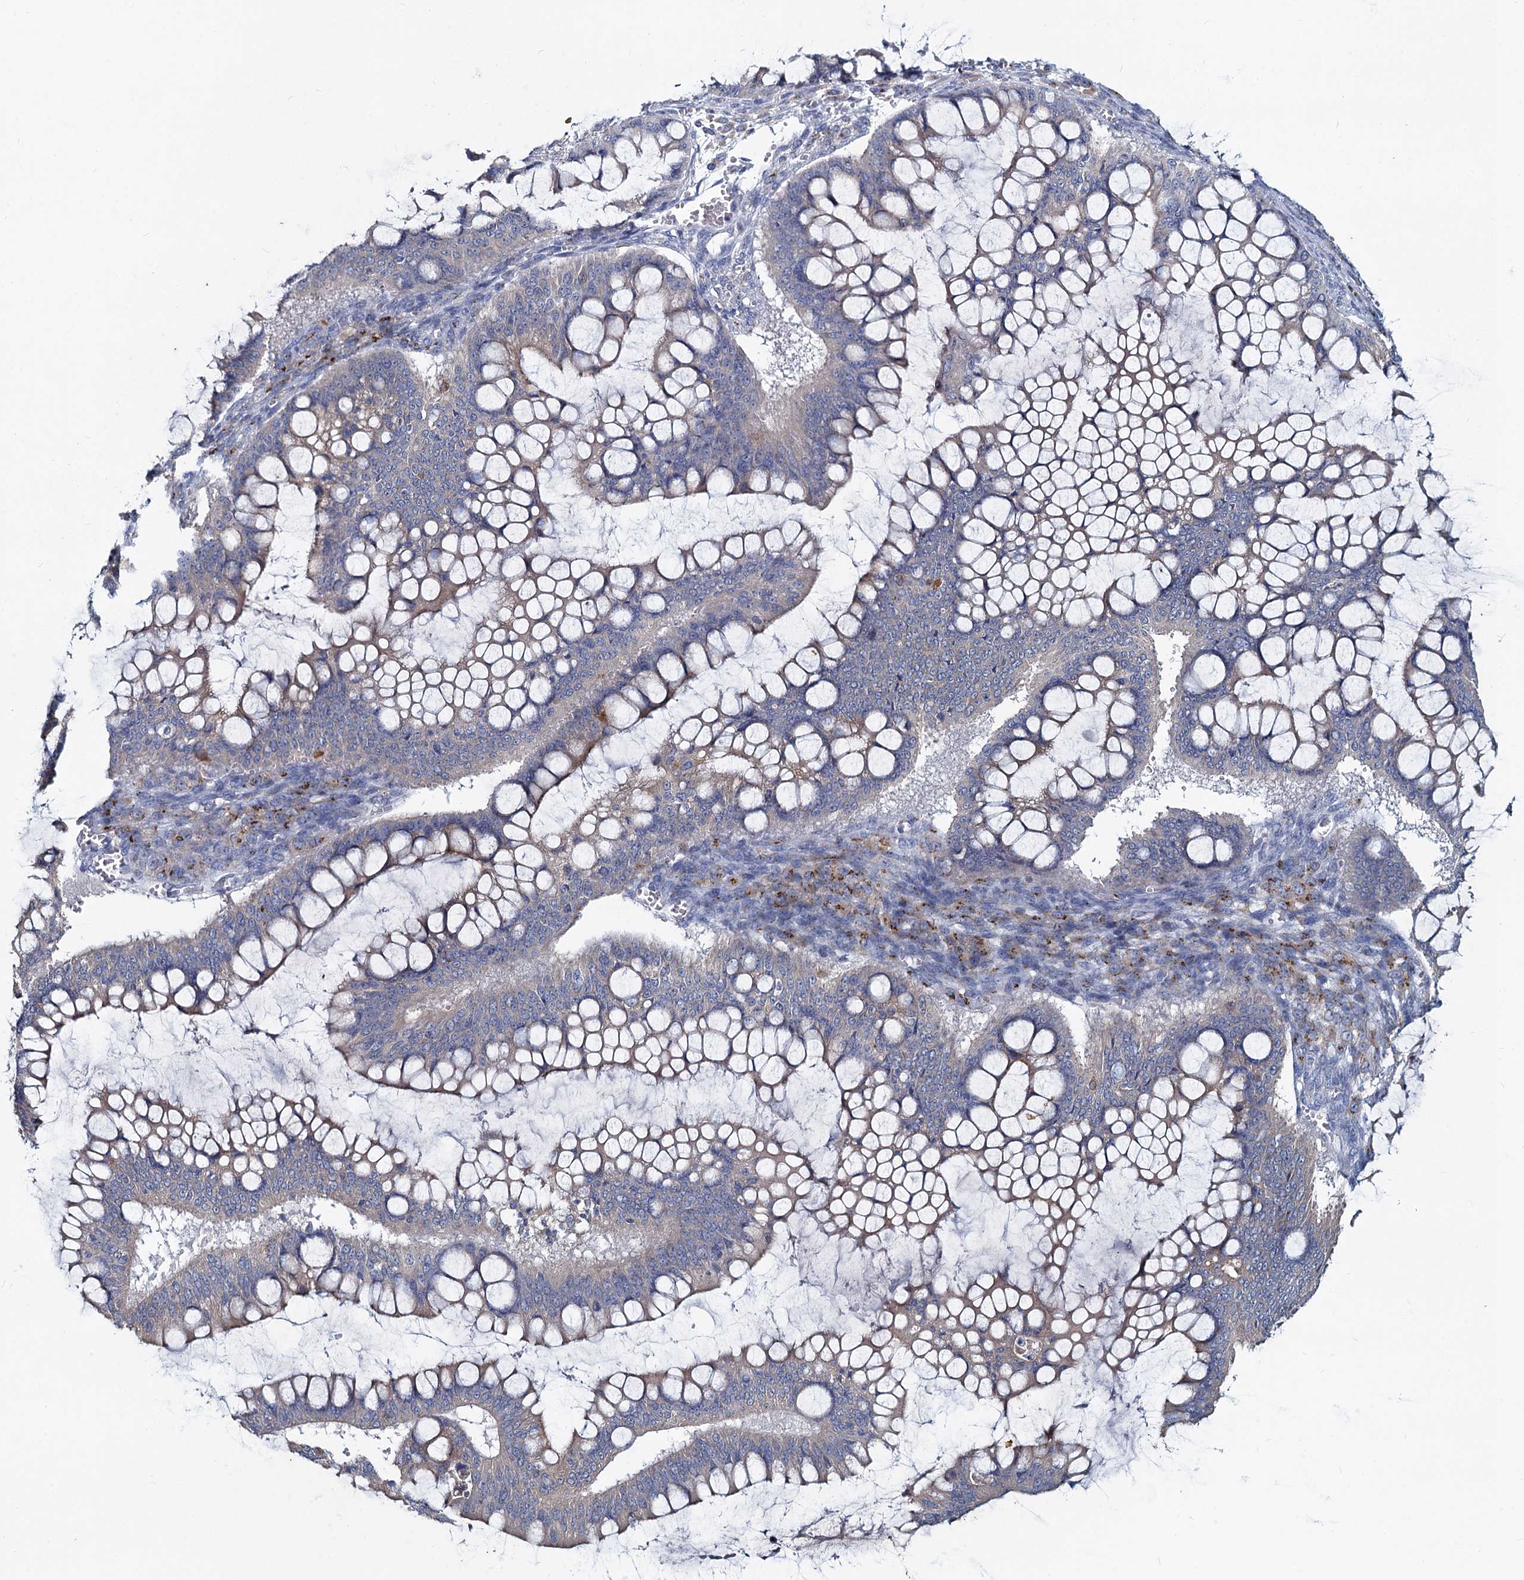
{"staining": {"intensity": "negative", "quantity": "none", "location": "none"}, "tissue": "ovarian cancer", "cell_type": "Tumor cells", "image_type": "cancer", "snomed": [{"axis": "morphology", "description": "Cystadenocarcinoma, mucinous, NOS"}, {"axis": "topography", "description": "Ovary"}], "caption": "Tumor cells show no significant protein positivity in ovarian mucinous cystadenocarcinoma.", "gene": "TMX2", "patient": {"sex": "female", "age": 73}}